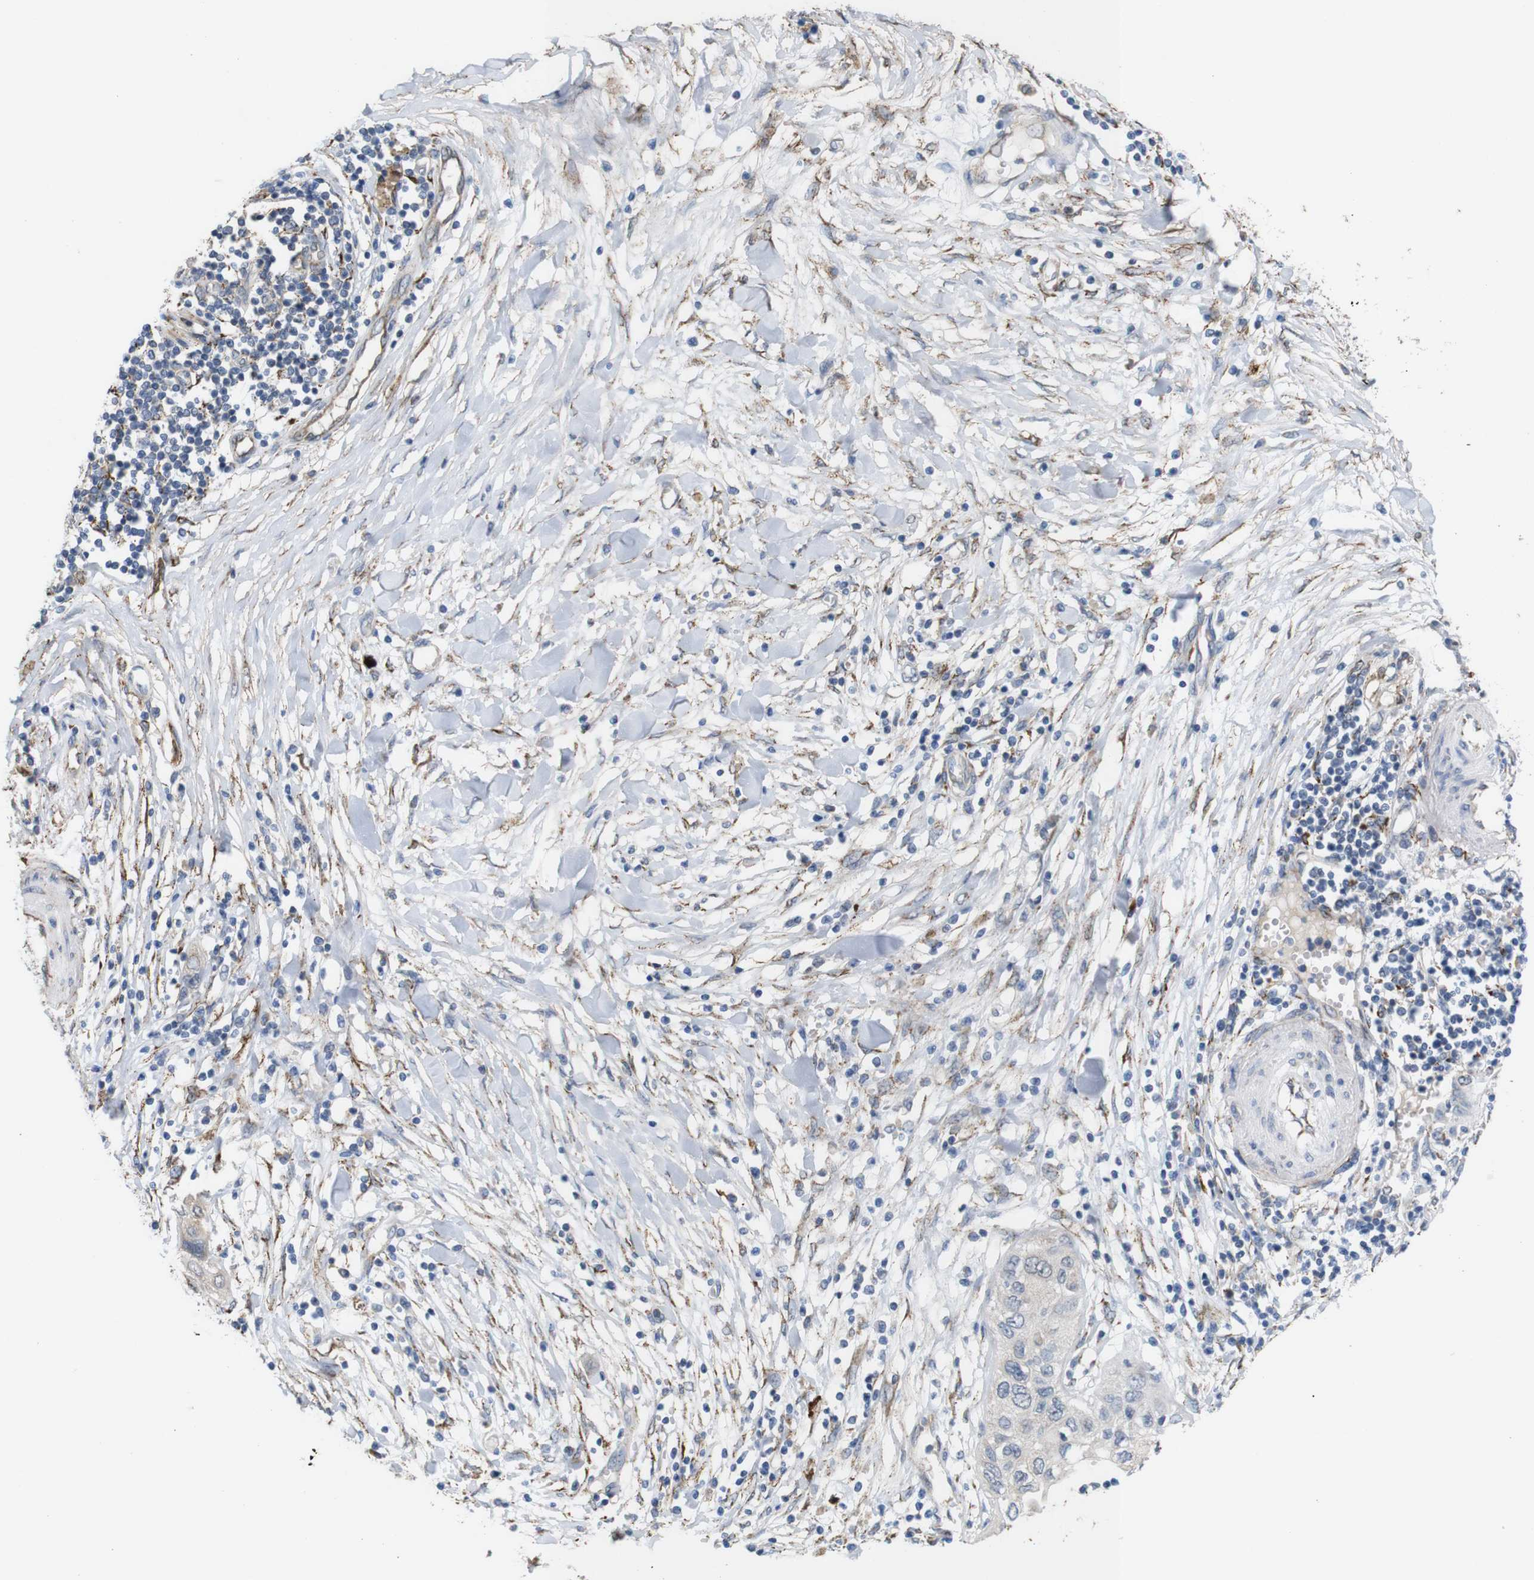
{"staining": {"intensity": "weak", "quantity": "<25%", "location": "cytoplasmic/membranous"}, "tissue": "pancreatic cancer", "cell_type": "Tumor cells", "image_type": "cancer", "snomed": [{"axis": "morphology", "description": "Adenocarcinoma, NOS"}, {"axis": "topography", "description": "Pancreas"}], "caption": "There is no significant staining in tumor cells of pancreatic adenocarcinoma.", "gene": "PTPRR", "patient": {"sex": "female", "age": 70}}